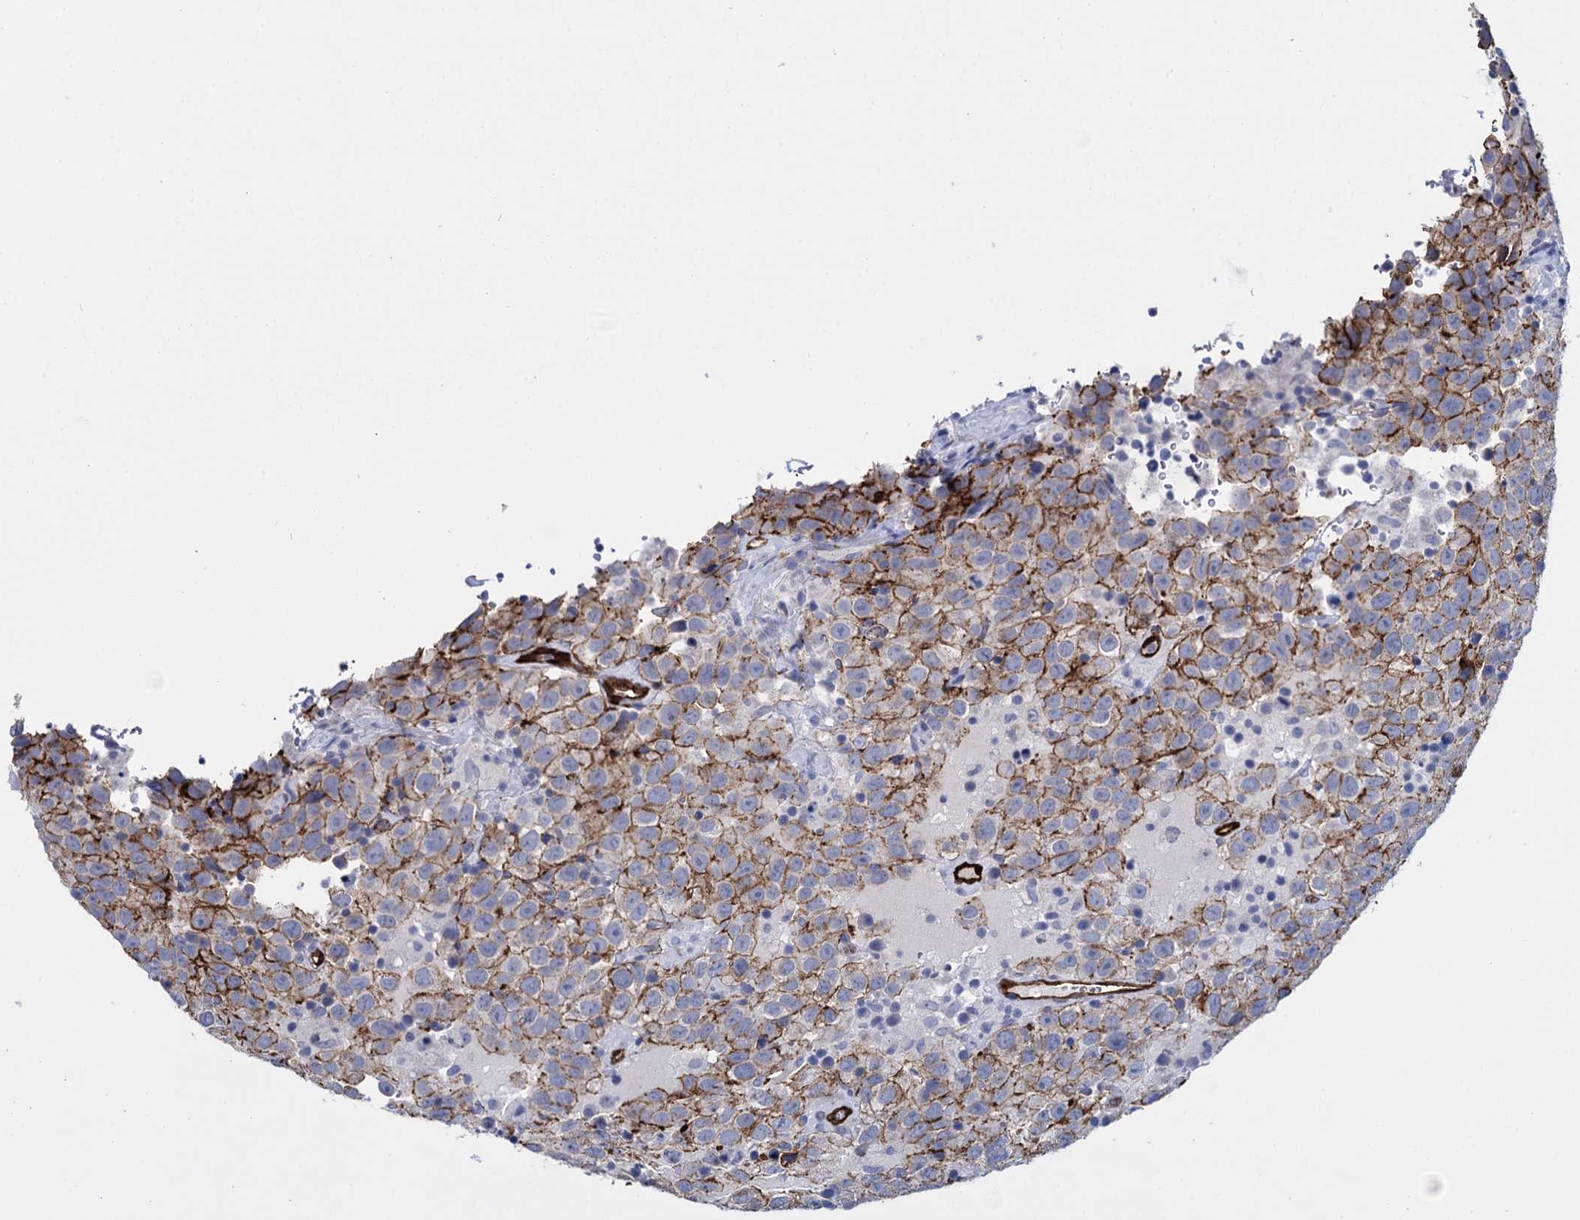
{"staining": {"intensity": "moderate", "quantity": ">75%", "location": "cytoplasmic/membranous"}, "tissue": "testis cancer", "cell_type": "Tumor cells", "image_type": "cancer", "snomed": [{"axis": "morphology", "description": "Seminoma, NOS"}, {"axis": "topography", "description": "Testis"}], "caption": "The histopathology image displays immunohistochemical staining of testis cancer. There is moderate cytoplasmic/membranous expression is identified in about >75% of tumor cells.", "gene": "SNCG", "patient": {"sex": "male", "age": 41}}